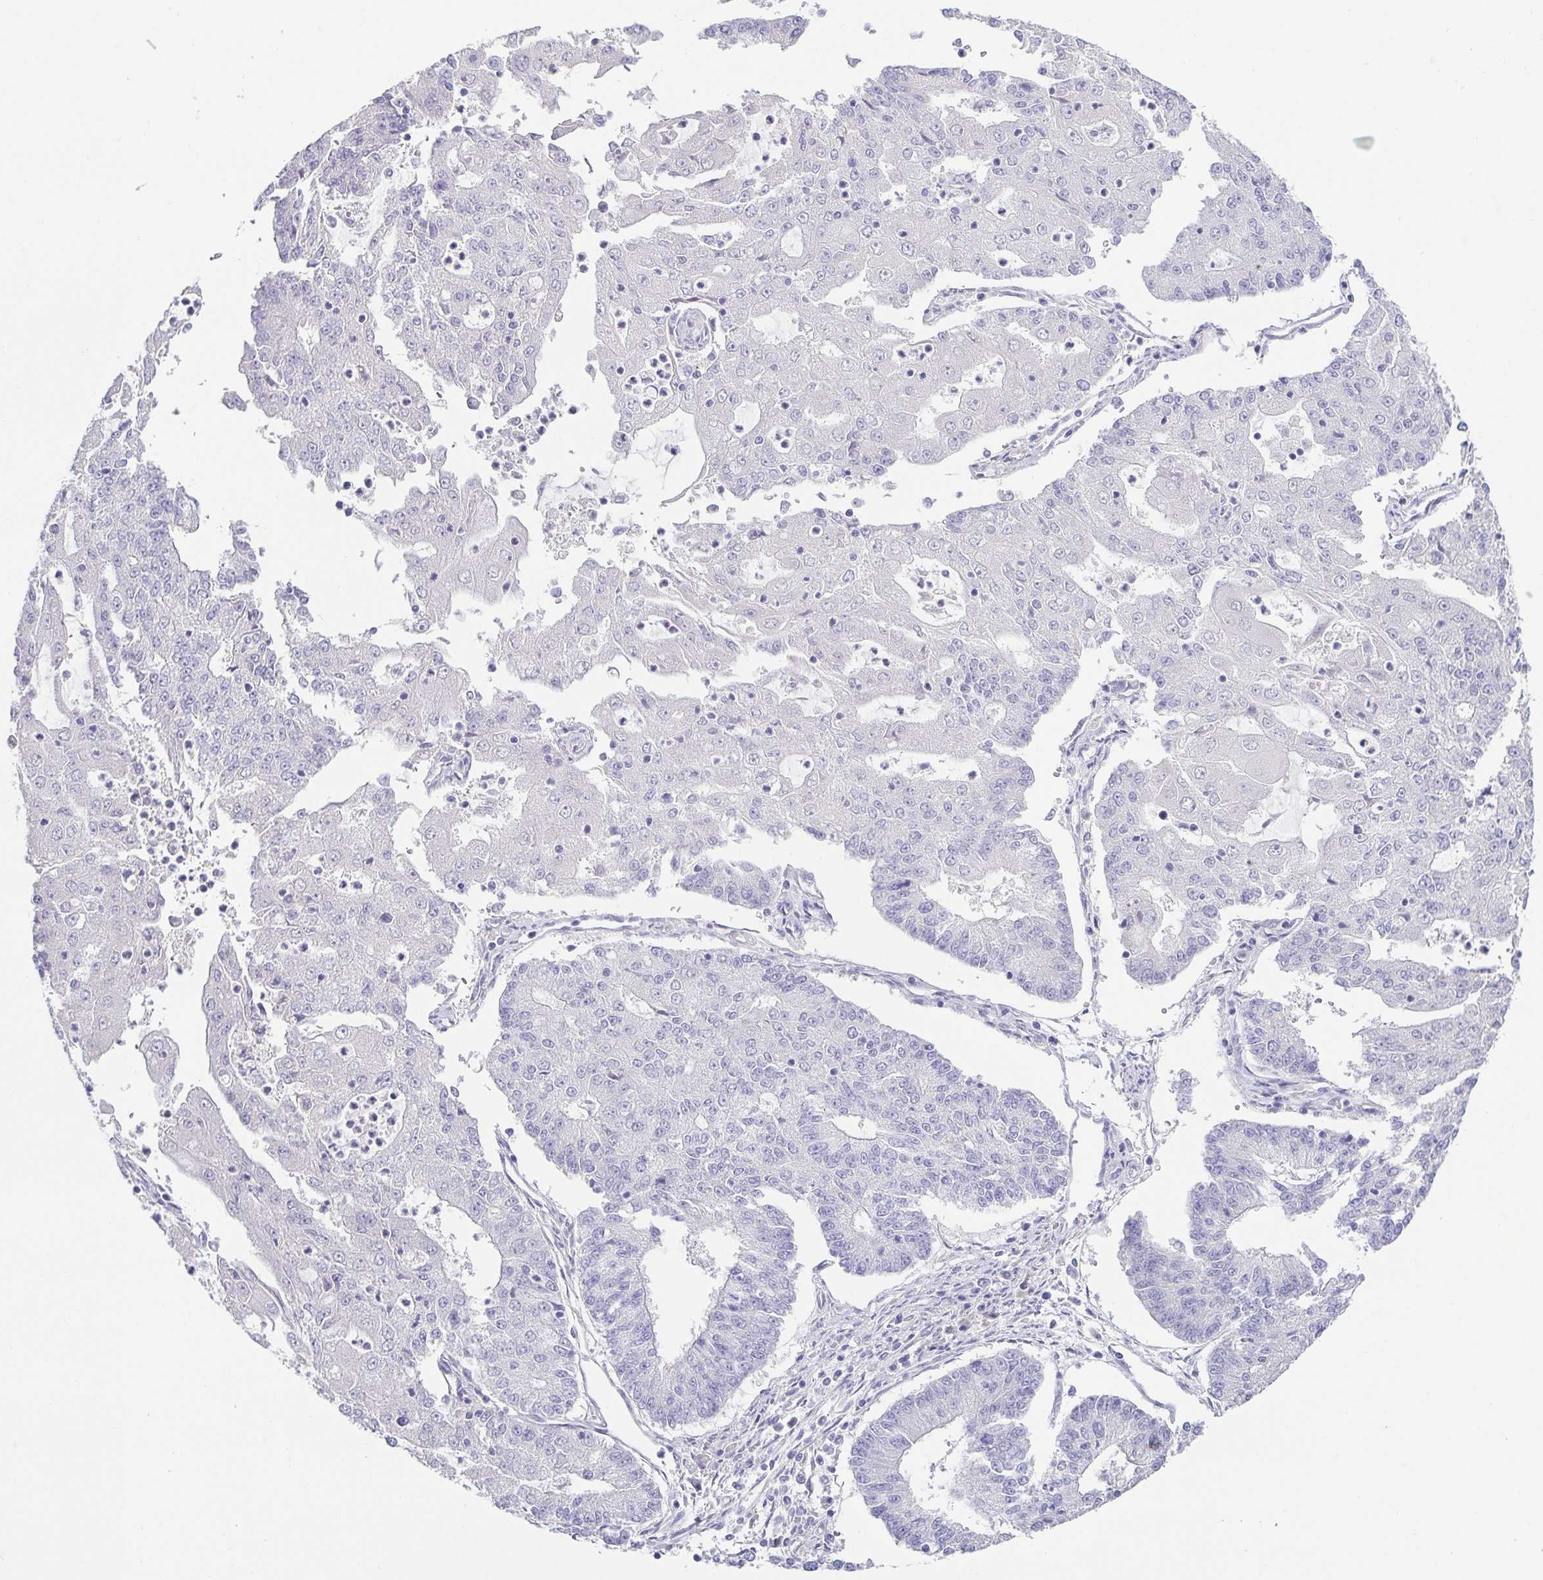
{"staining": {"intensity": "negative", "quantity": "none", "location": "none"}, "tissue": "endometrial cancer", "cell_type": "Tumor cells", "image_type": "cancer", "snomed": [{"axis": "morphology", "description": "Adenocarcinoma, NOS"}, {"axis": "topography", "description": "Endometrium"}], "caption": "Tumor cells show no significant protein positivity in endometrial cancer.", "gene": "HAPLN2", "patient": {"sex": "female", "age": 56}}